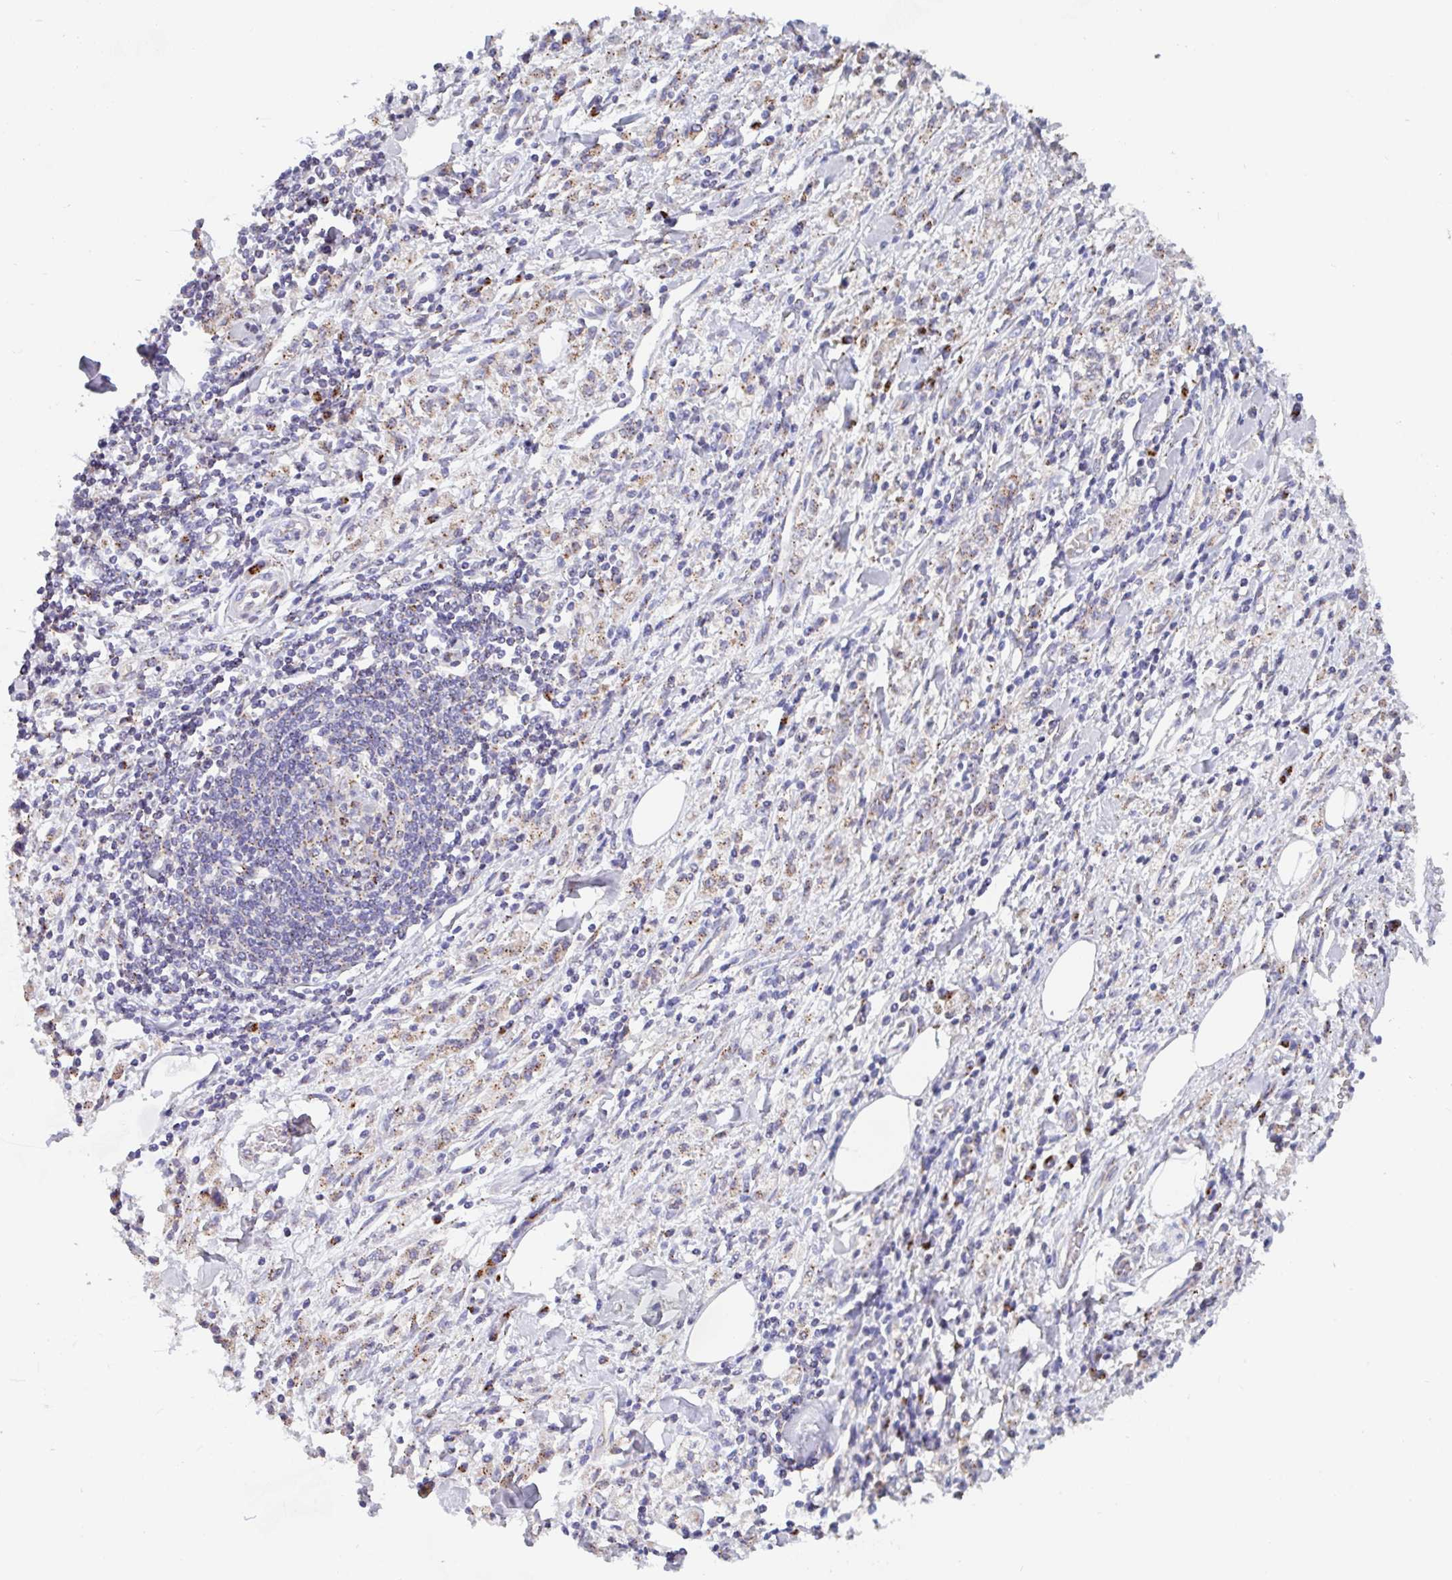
{"staining": {"intensity": "weak", "quantity": ">75%", "location": "cytoplasmic/membranous"}, "tissue": "stomach cancer", "cell_type": "Tumor cells", "image_type": "cancer", "snomed": [{"axis": "morphology", "description": "Adenocarcinoma, NOS"}, {"axis": "topography", "description": "Stomach"}], "caption": "Stomach cancer was stained to show a protein in brown. There is low levels of weak cytoplasmic/membranous expression in about >75% of tumor cells.", "gene": "PROSER3", "patient": {"sex": "male", "age": 77}}